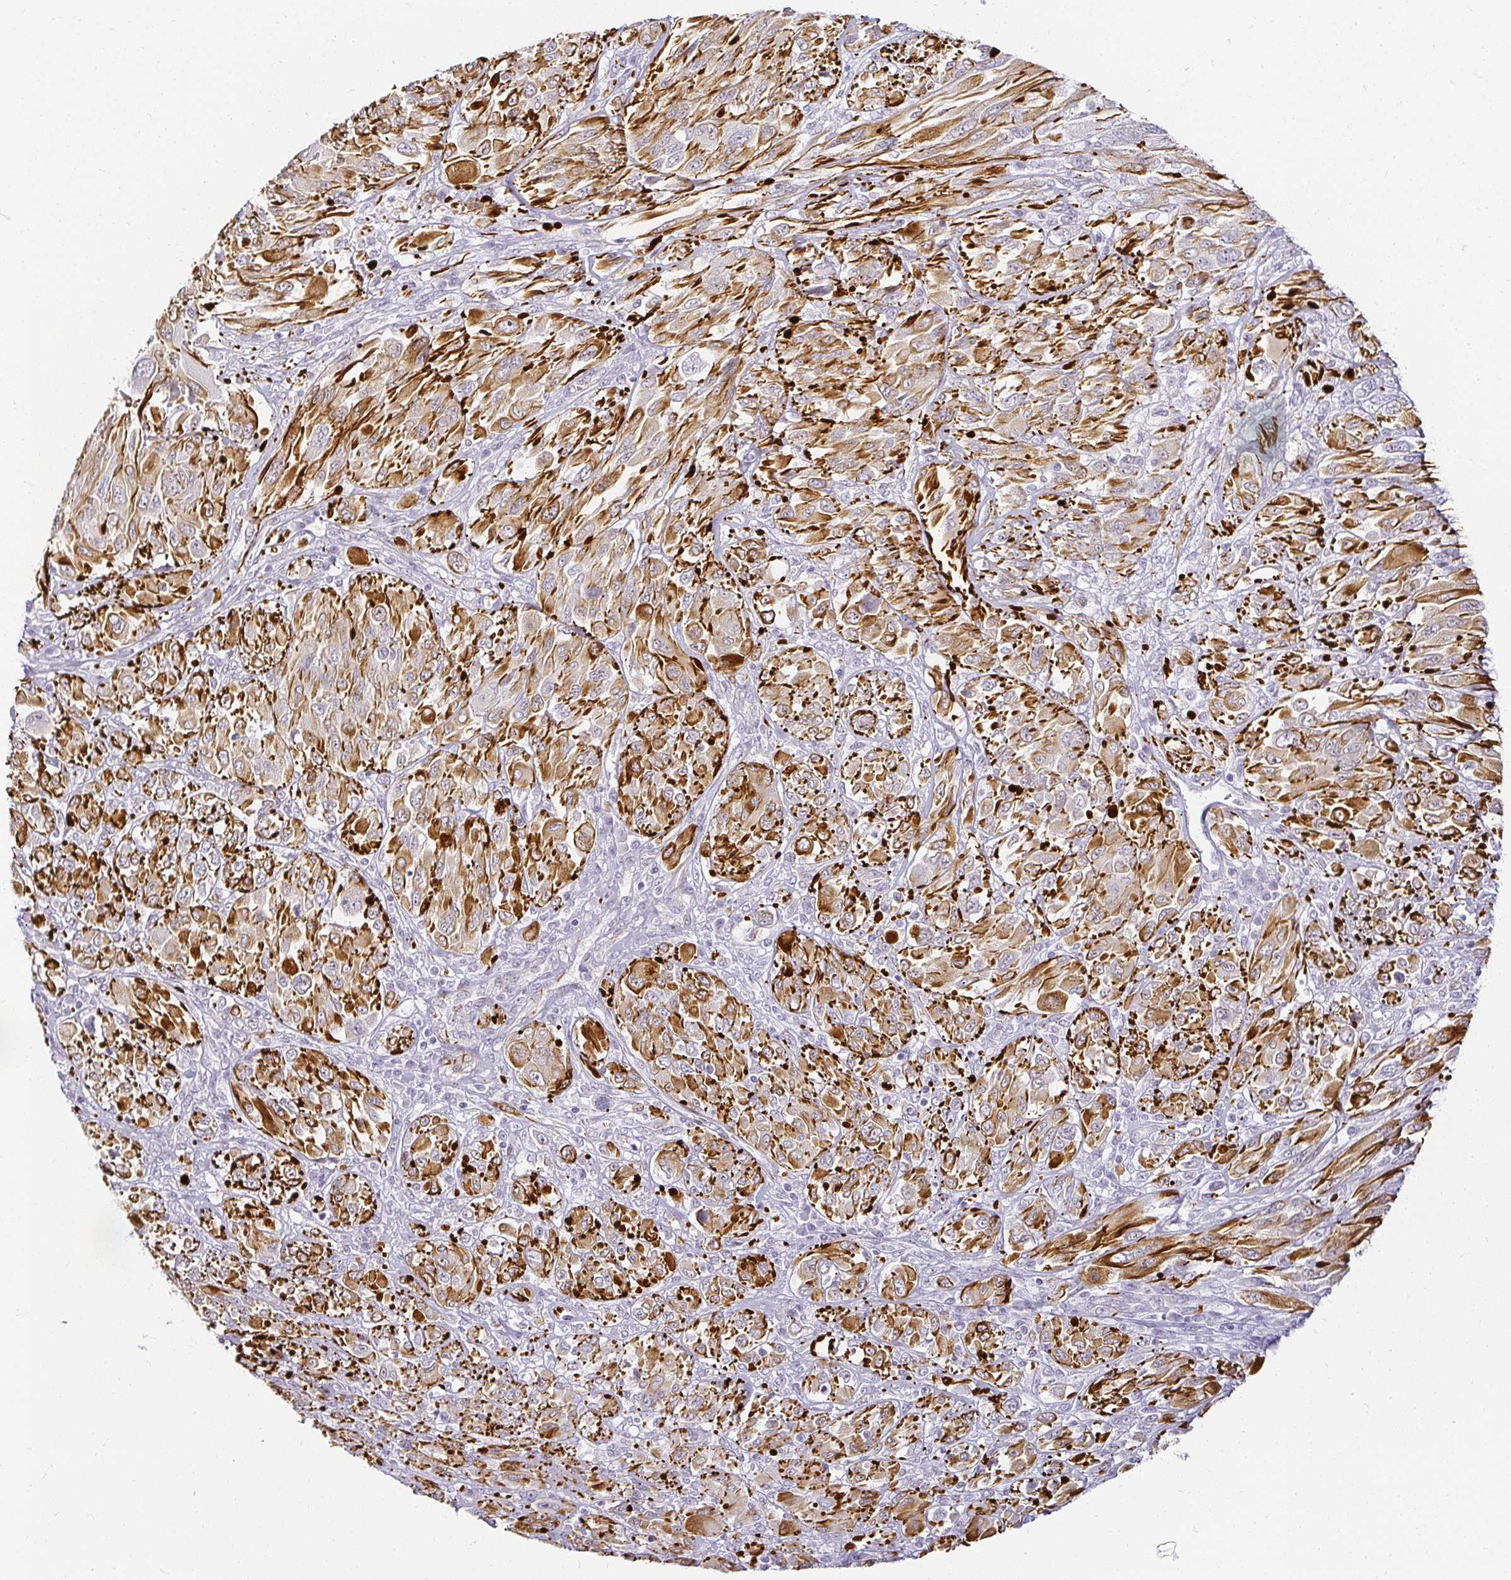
{"staining": {"intensity": "moderate", "quantity": ">75%", "location": "cytoplasmic/membranous"}, "tissue": "melanoma", "cell_type": "Tumor cells", "image_type": "cancer", "snomed": [{"axis": "morphology", "description": "Malignant melanoma, NOS"}, {"axis": "topography", "description": "Skin"}], "caption": "The micrograph exhibits immunohistochemical staining of malignant melanoma. There is moderate cytoplasmic/membranous staining is appreciated in approximately >75% of tumor cells.", "gene": "ACAN", "patient": {"sex": "female", "age": 91}}